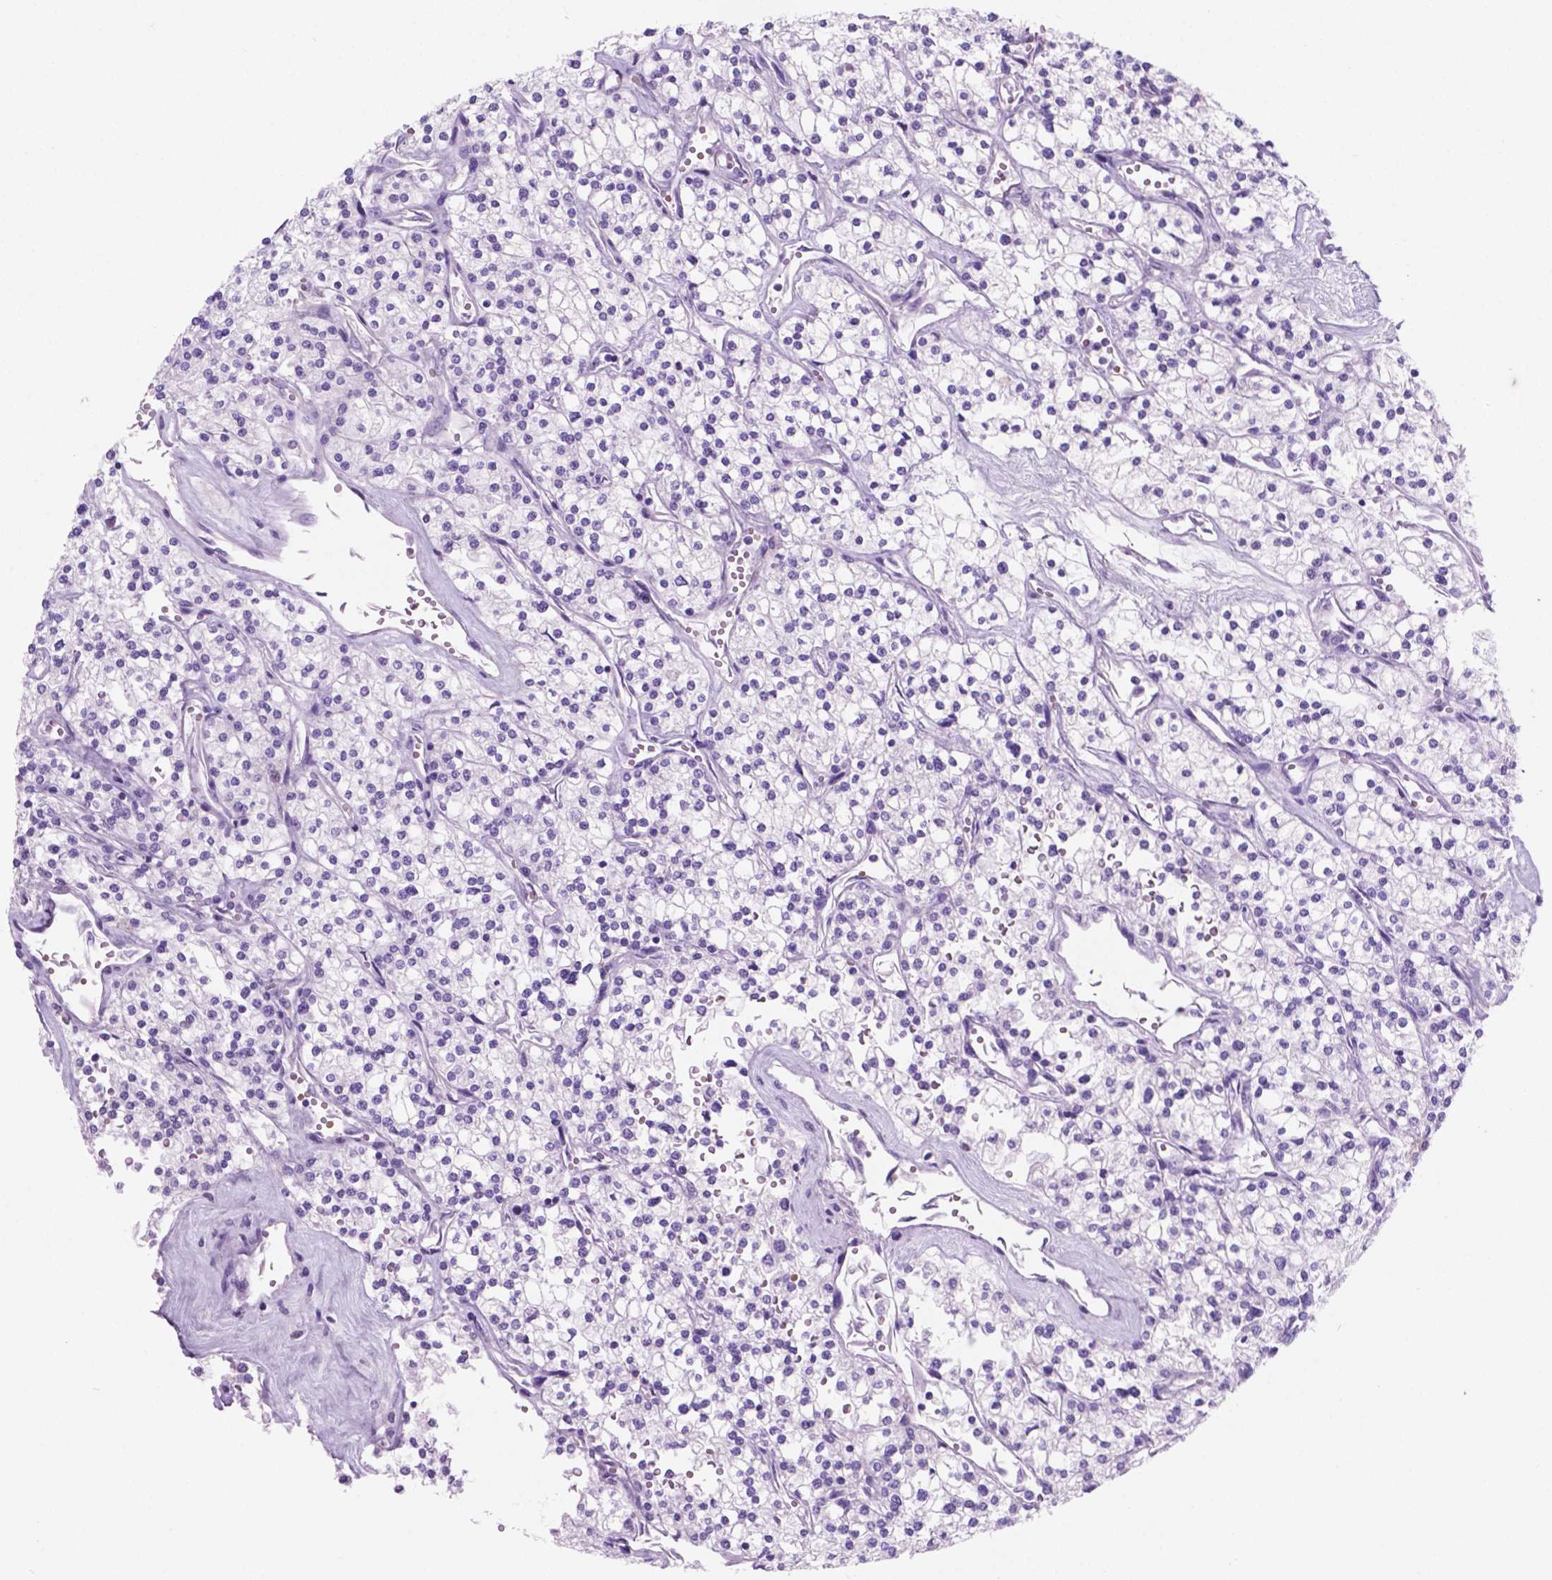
{"staining": {"intensity": "negative", "quantity": "none", "location": "none"}, "tissue": "renal cancer", "cell_type": "Tumor cells", "image_type": "cancer", "snomed": [{"axis": "morphology", "description": "Adenocarcinoma, NOS"}, {"axis": "topography", "description": "Kidney"}], "caption": "Histopathology image shows no significant protein expression in tumor cells of adenocarcinoma (renal).", "gene": "GRIN2B", "patient": {"sex": "male", "age": 80}}